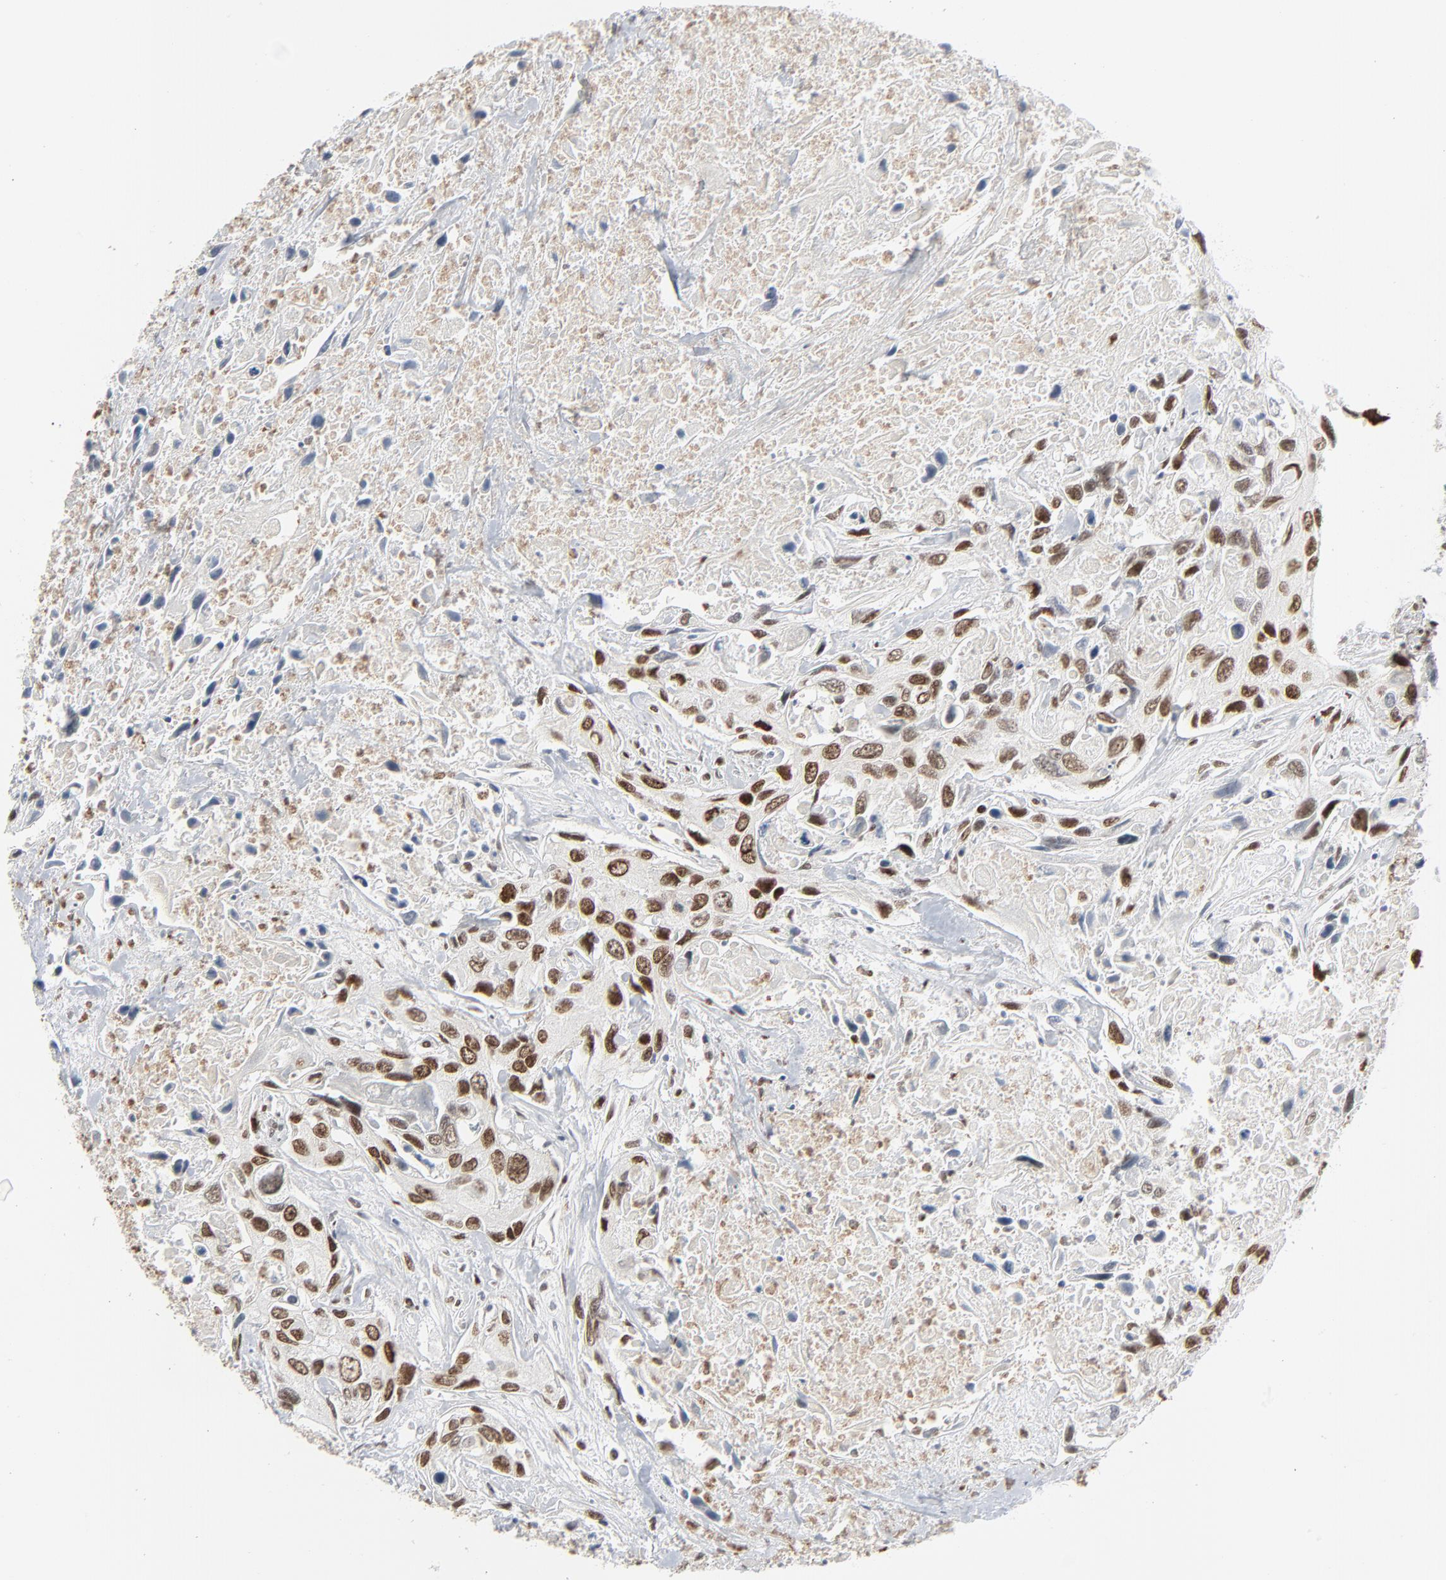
{"staining": {"intensity": "strong", "quantity": ">75%", "location": "nuclear"}, "tissue": "urothelial cancer", "cell_type": "Tumor cells", "image_type": "cancer", "snomed": [{"axis": "morphology", "description": "Urothelial carcinoma, High grade"}, {"axis": "topography", "description": "Urinary bladder"}], "caption": "Urothelial cancer stained with a brown dye displays strong nuclear positive staining in approximately >75% of tumor cells.", "gene": "CUX1", "patient": {"sex": "male", "age": 71}}